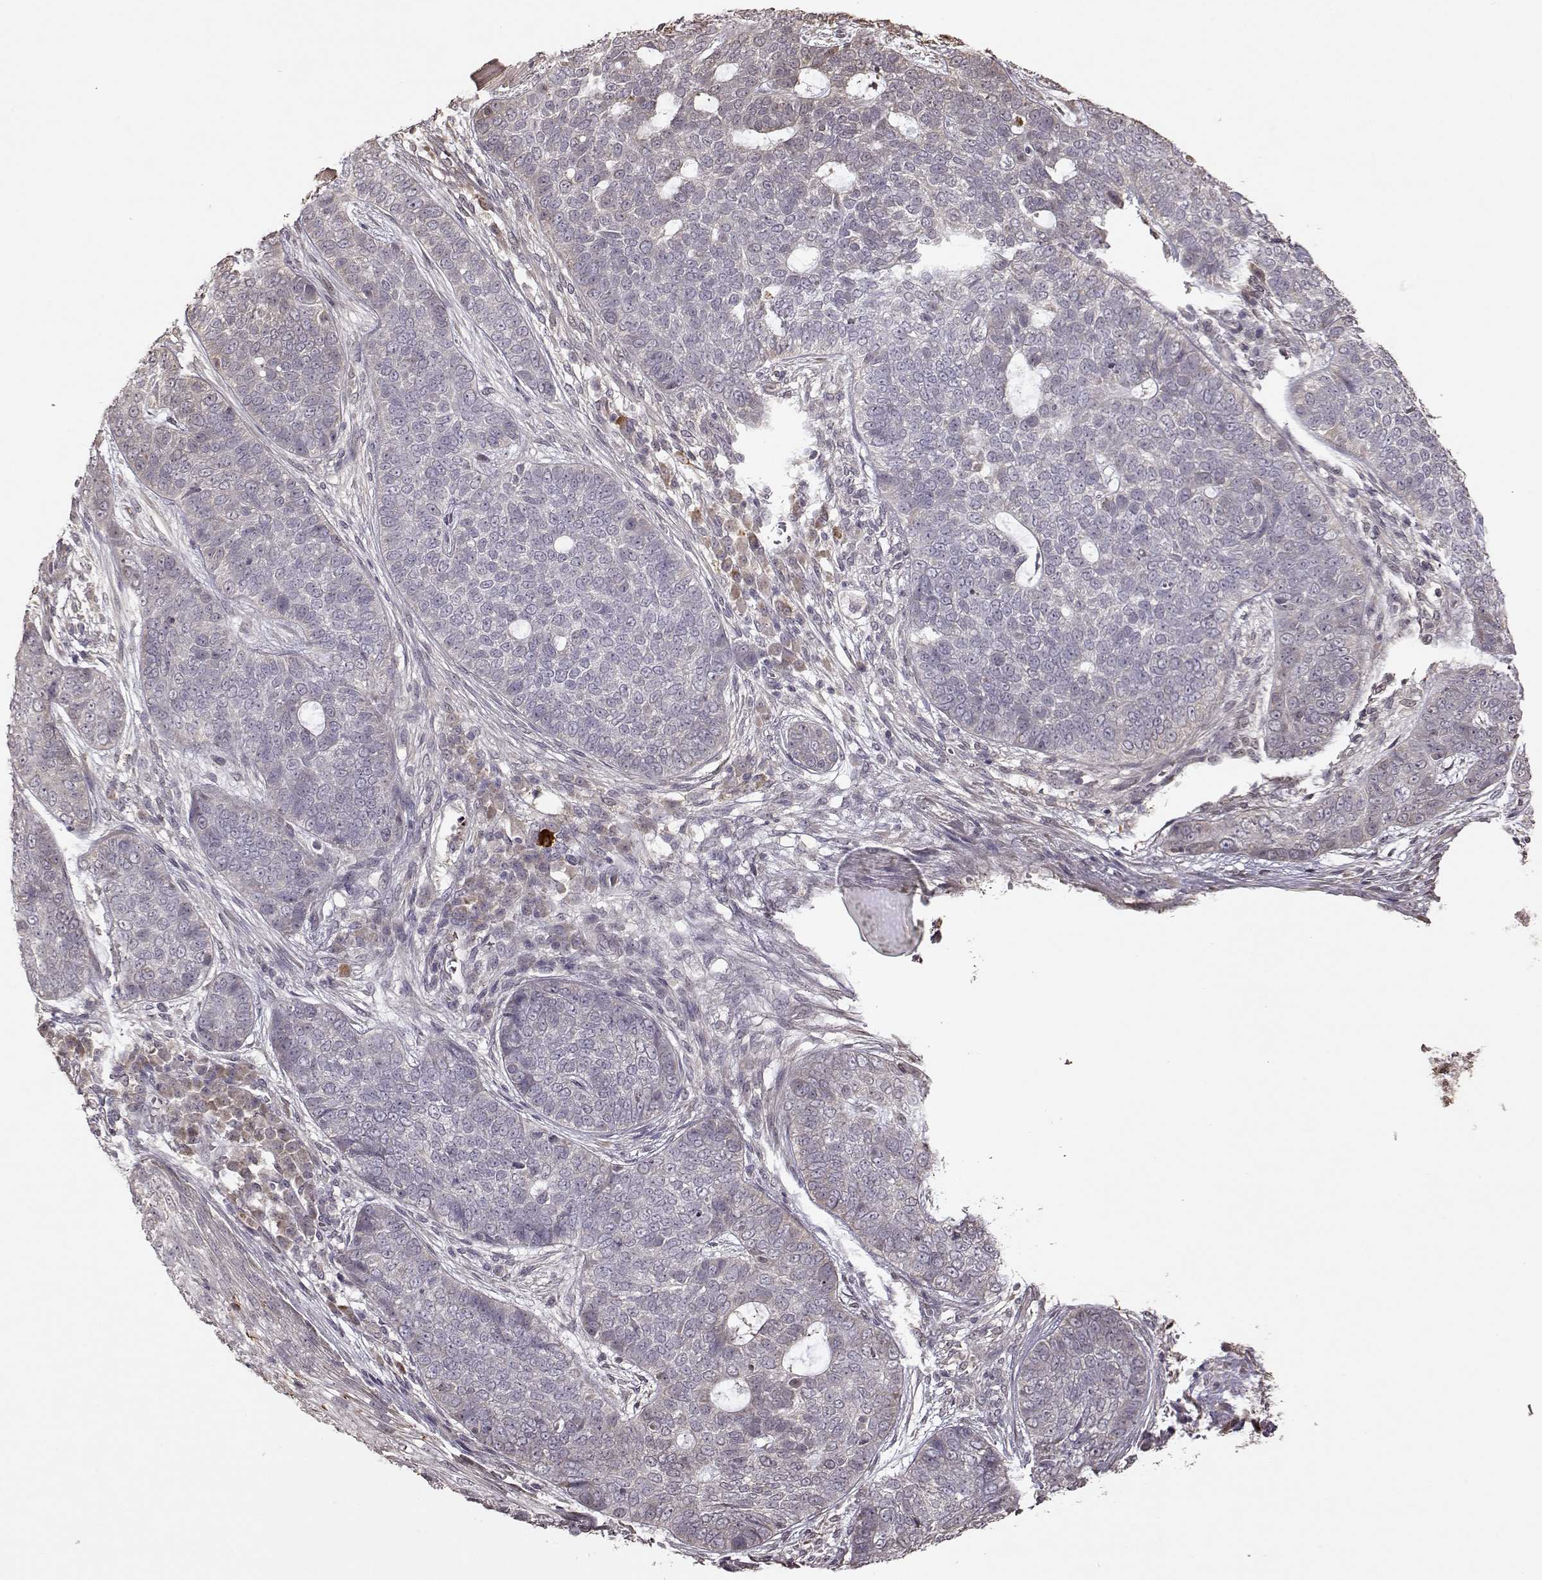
{"staining": {"intensity": "negative", "quantity": "none", "location": "none"}, "tissue": "skin cancer", "cell_type": "Tumor cells", "image_type": "cancer", "snomed": [{"axis": "morphology", "description": "Basal cell carcinoma"}, {"axis": "topography", "description": "Skin"}], "caption": "Tumor cells show no significant protein staining in skin basal cell carcinoma.", "gene": "CRB1", "patient": {"sex": "female", "age": 69}}